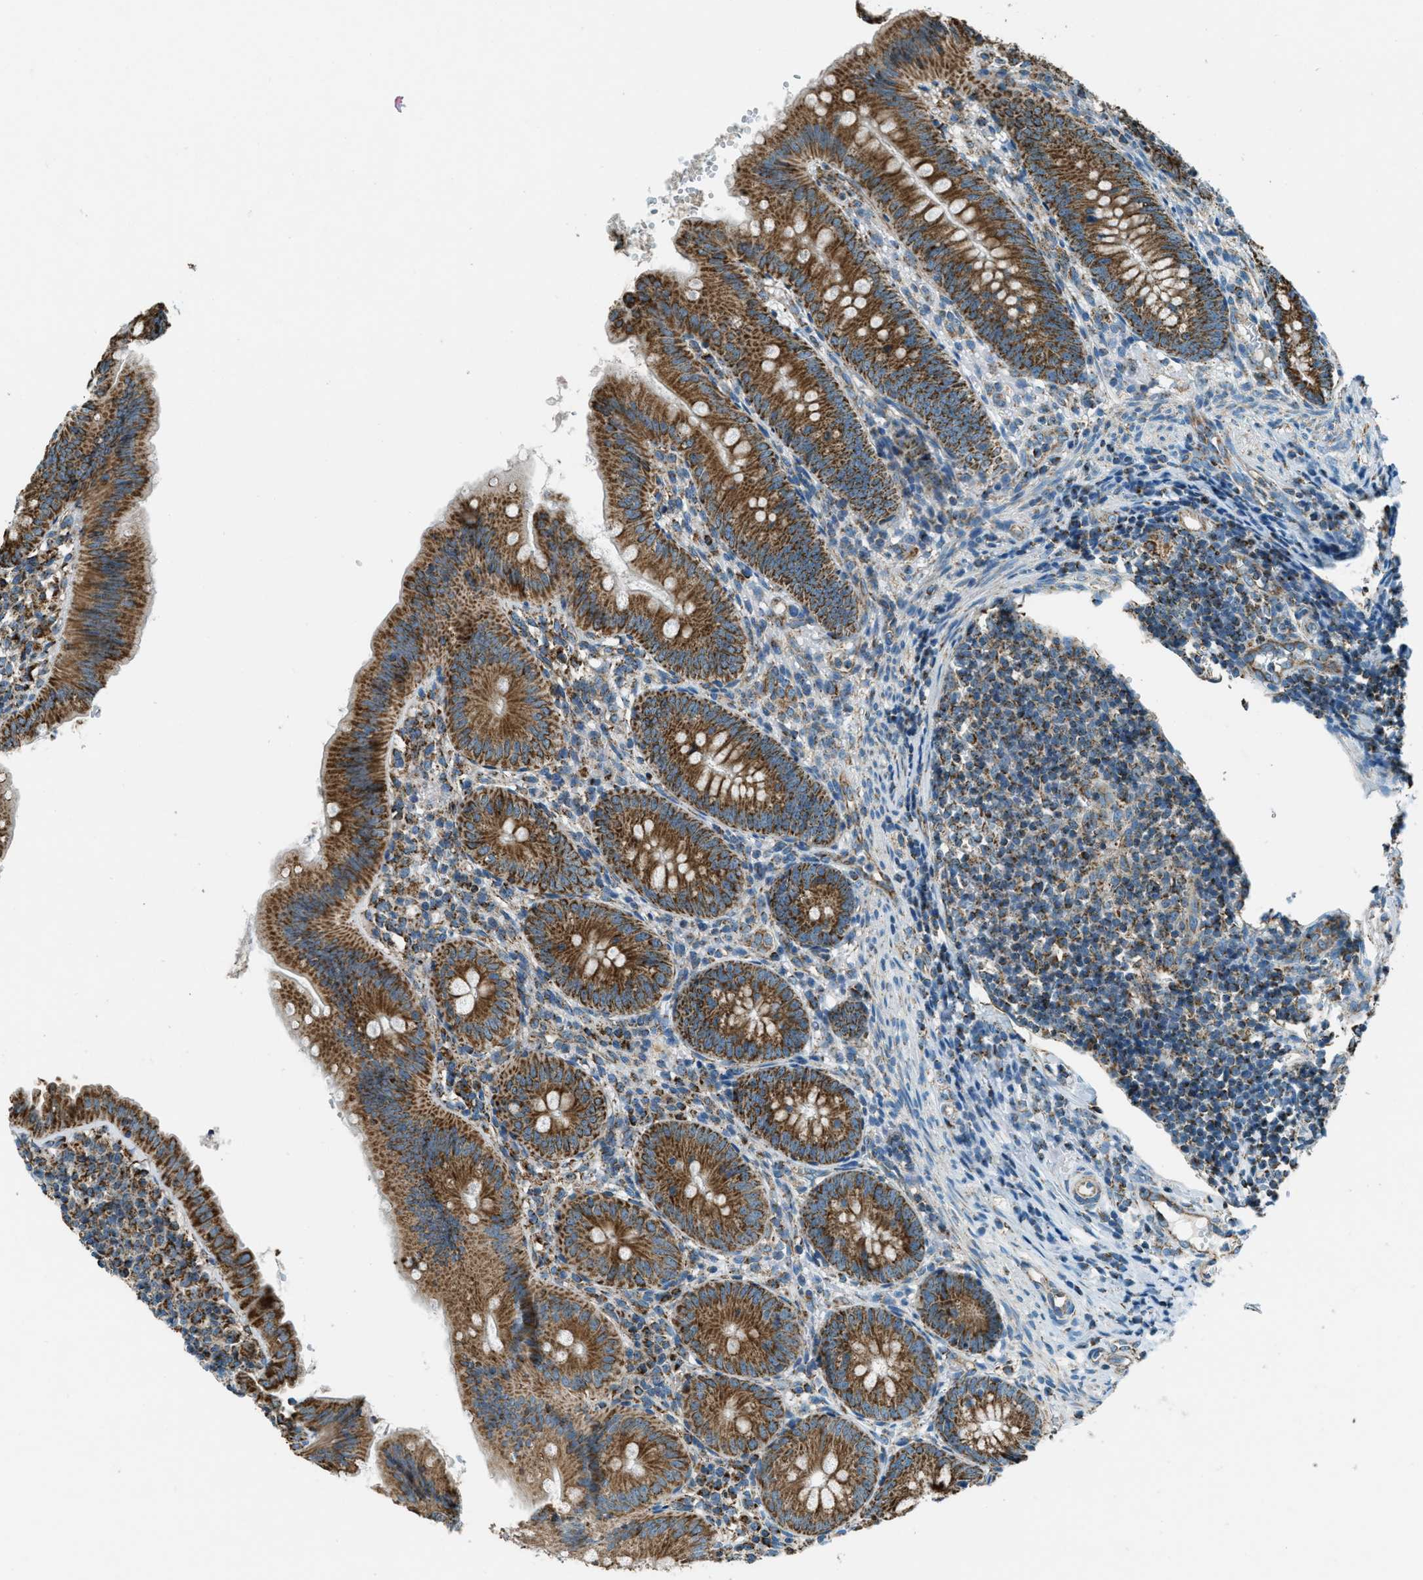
{"staining": {"intensity": "moderate", "quantity": ">75%", "location": "cytoplasmic/membranous"}, "tissue": "appendix", "cell_type": "Glandular cells", "image_type": "normal", "snomed": [{"axis": "morphology", "description": "Normal tissue, NOS"}, {"axis": "topography", "description": "Appendix"}], "caption": "The micrograph reveals immunohistochemical staining of normal appendix. There is moderate cytoplasmic/membranous expression is present in approximately >75% of glandular cells.", "gene": "CHST15", "patient": {"sex": "male", "age": 1}}